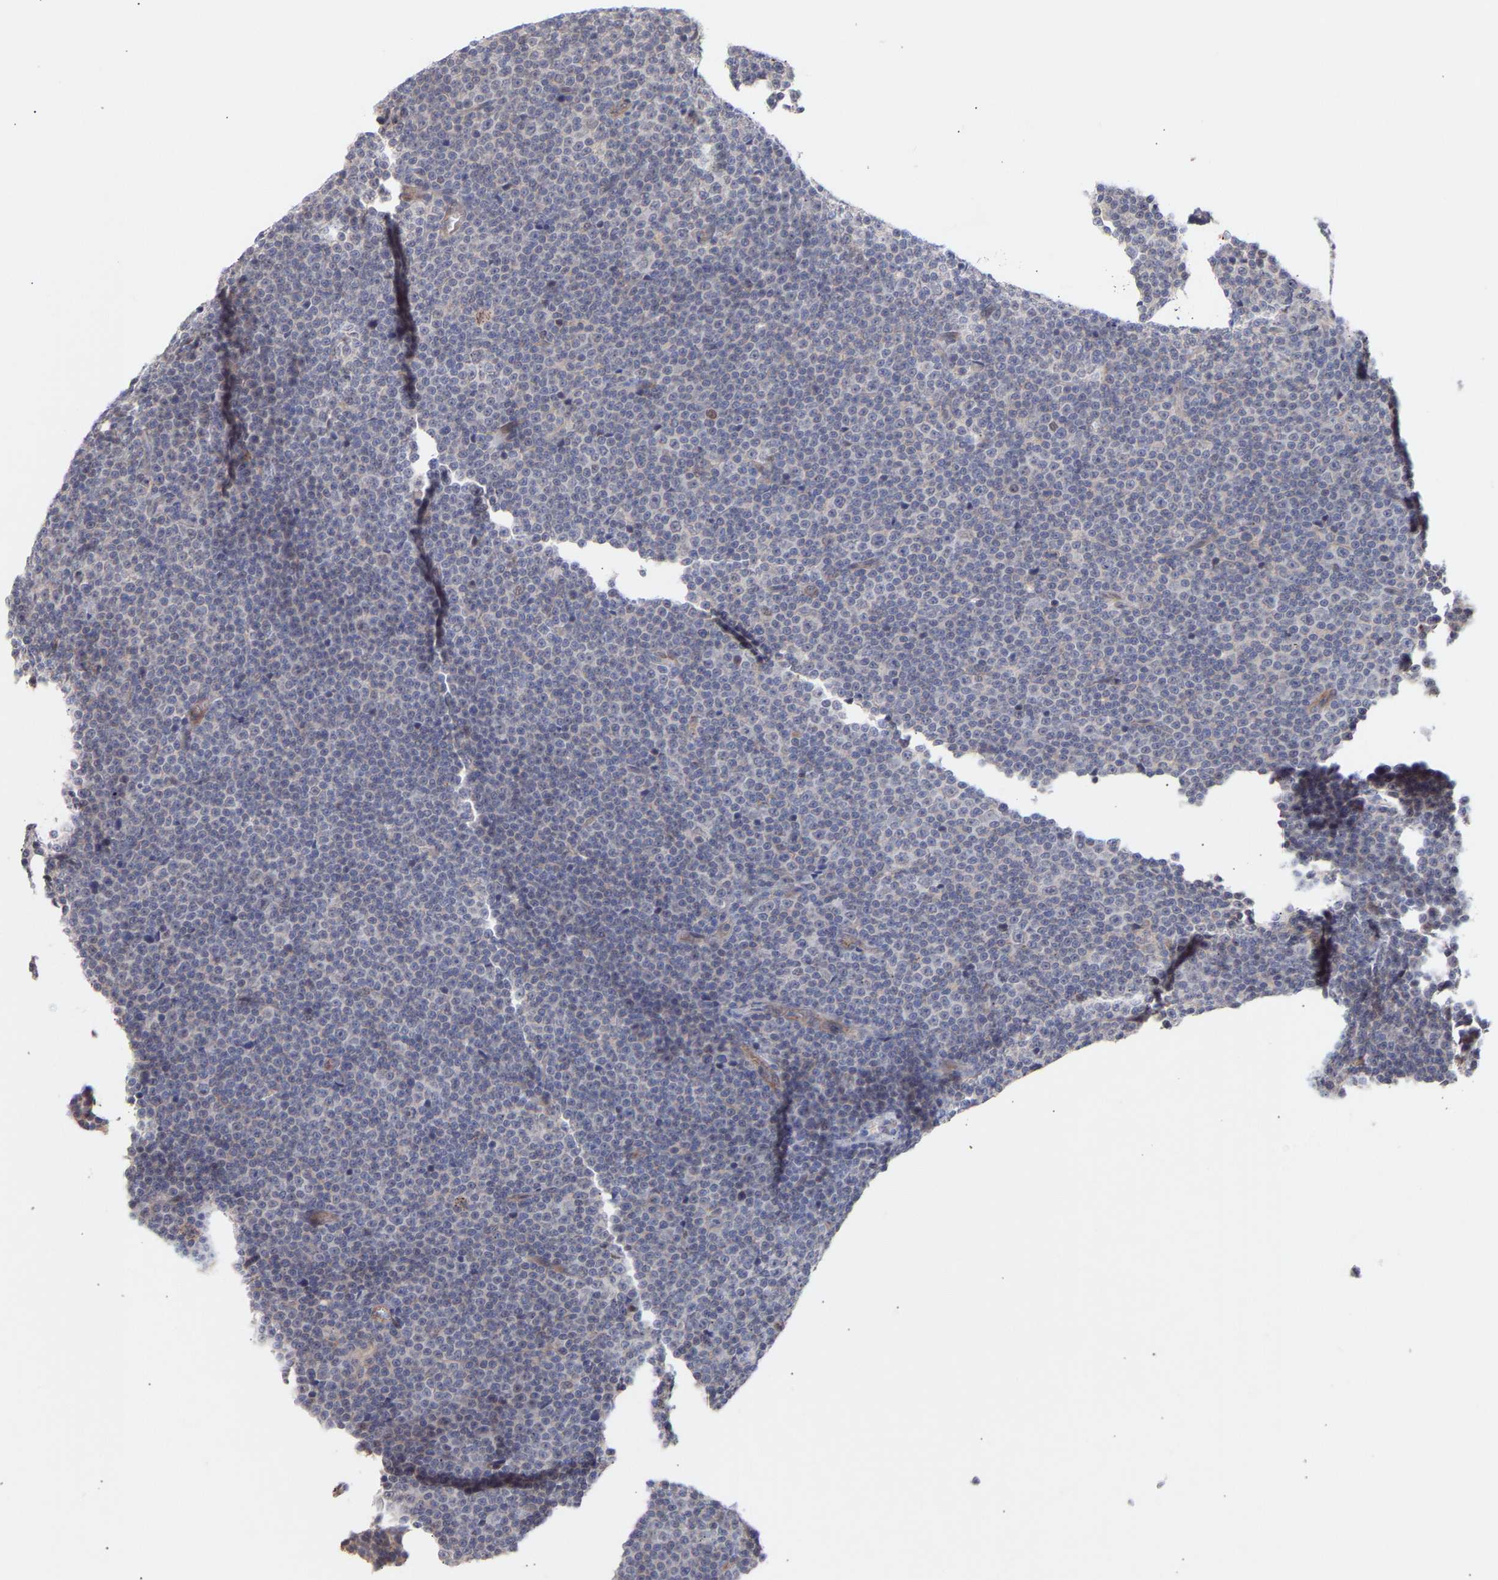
{"staining": {"intensity": "negative", "quantity": "none", "location": "none"}, "tissue": "lymphoma", "cell_type": "Tumor cells", "image_type": "cancer", "snomed": [{"axis": "morphology", "description": "Malignant lymphoma, non-Hodgkin's type, Low grade"}, {"axis": "topography", "description": "Lymph node"}], "caption": "IHC histopathology image of malignant lymphoma, non-Hodgkin's type (low-grade) stained for a protein (brown), which shows no staining in tumor cells.", "gene": "PDLIM5", "patient": {"sex": "female", "age": 67}}